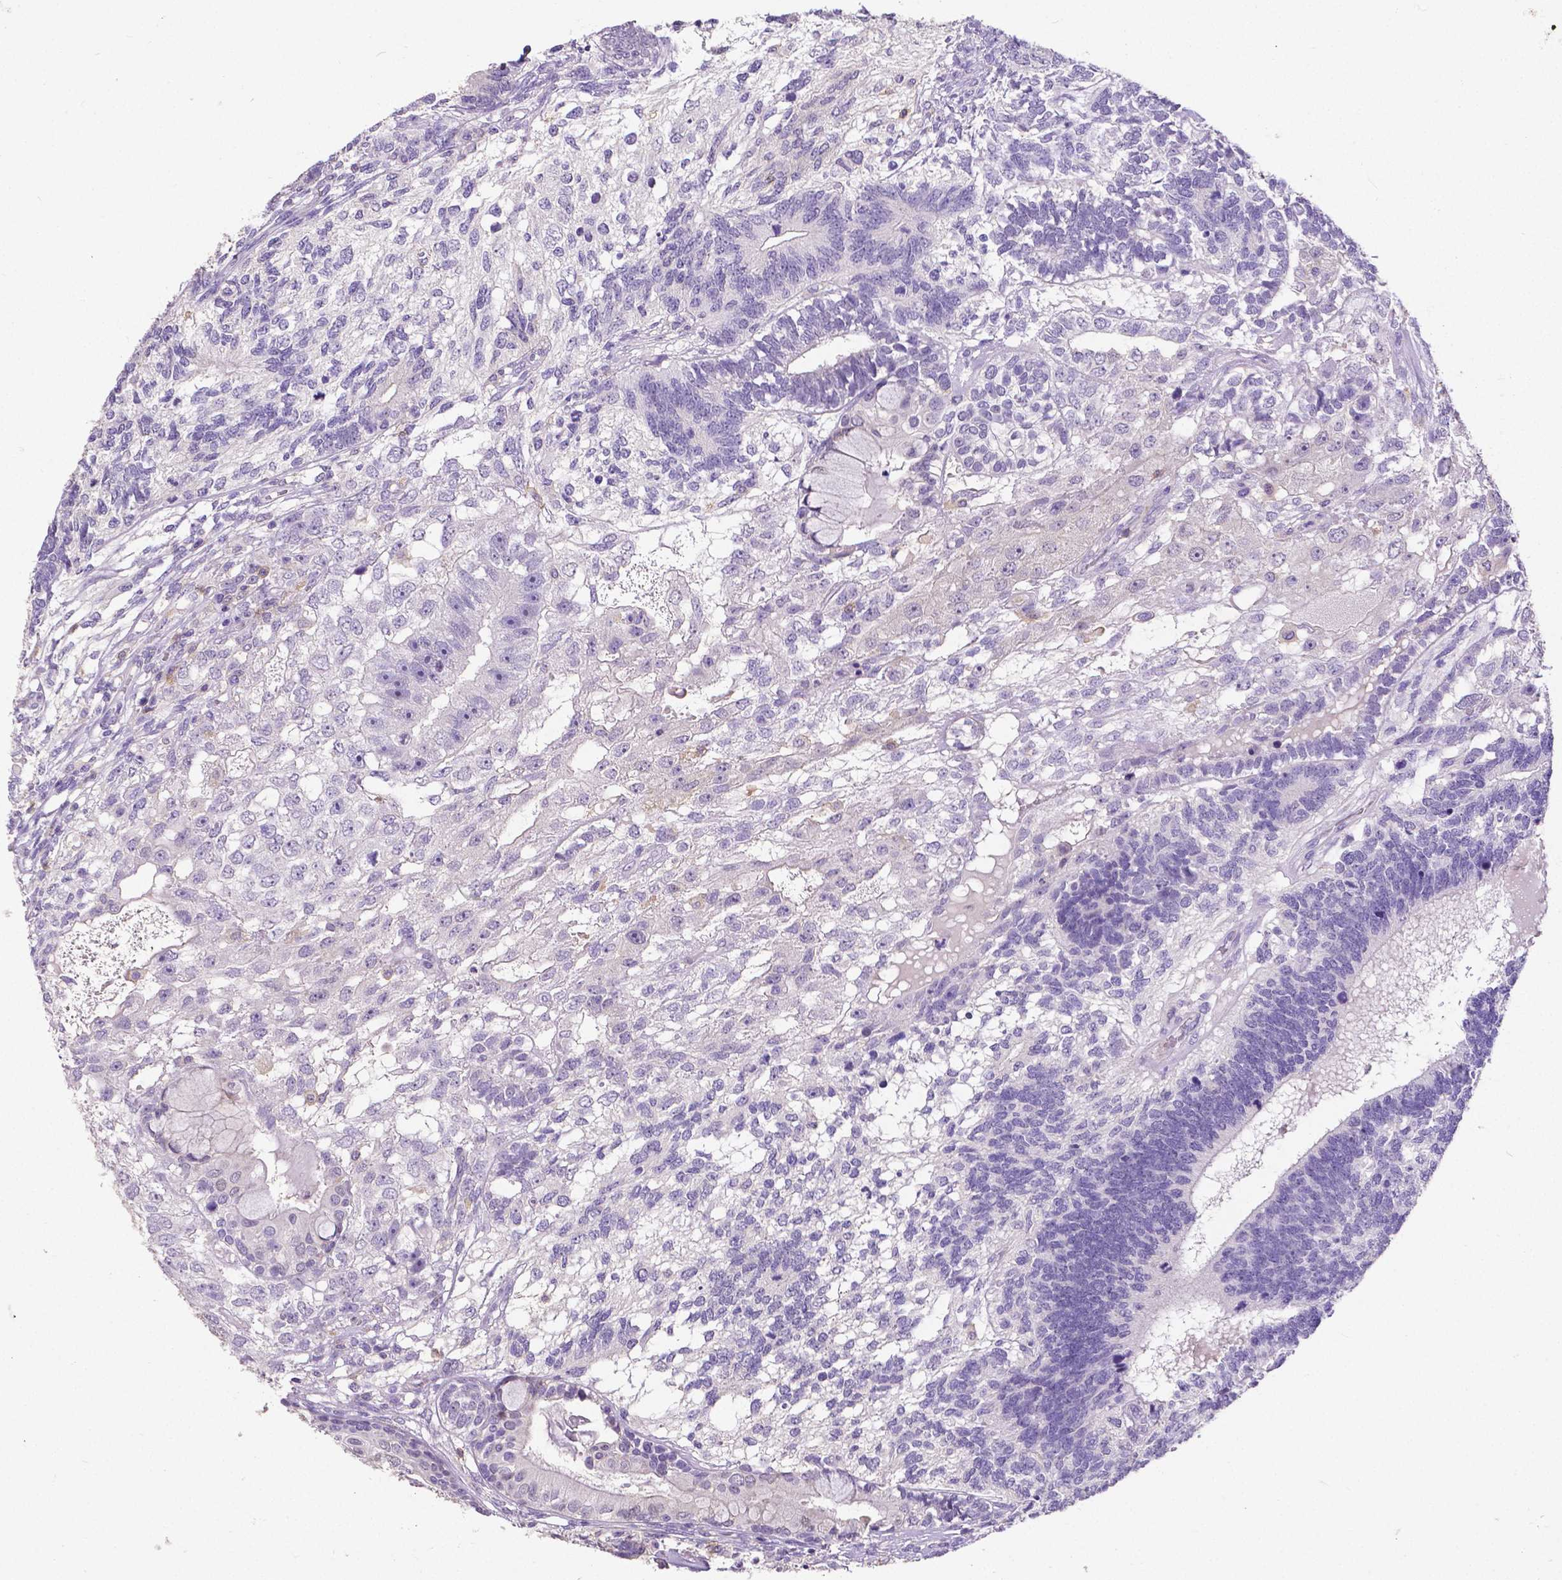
{"staining": {"intensity": "negative", "quantity": "none", "location": "none"}, "tissue": "testis cancer", "cell_type": "Tumor cells", "image_type": "cancer", "snomed": [{"axis": "morphology", "description": "Seminoma, NOS"}, {"axis": "morphology", "description": "Carcinoma, Embryonal, NOS"}, {"axis": "topography", "description": "Testis"}], "caption": "Immunohistochemistry photomicrograph of testis seminoma stained for a protein (brown), which demonstrates no staining in tumor cells. The staining was performed using DAB to visualize the protein expression in brown, while the nuclei were stained in blue with hematoxylin (Magnification: 20x).", "gene": "CD4", "patient": {"sex": "male", "age": 41}}